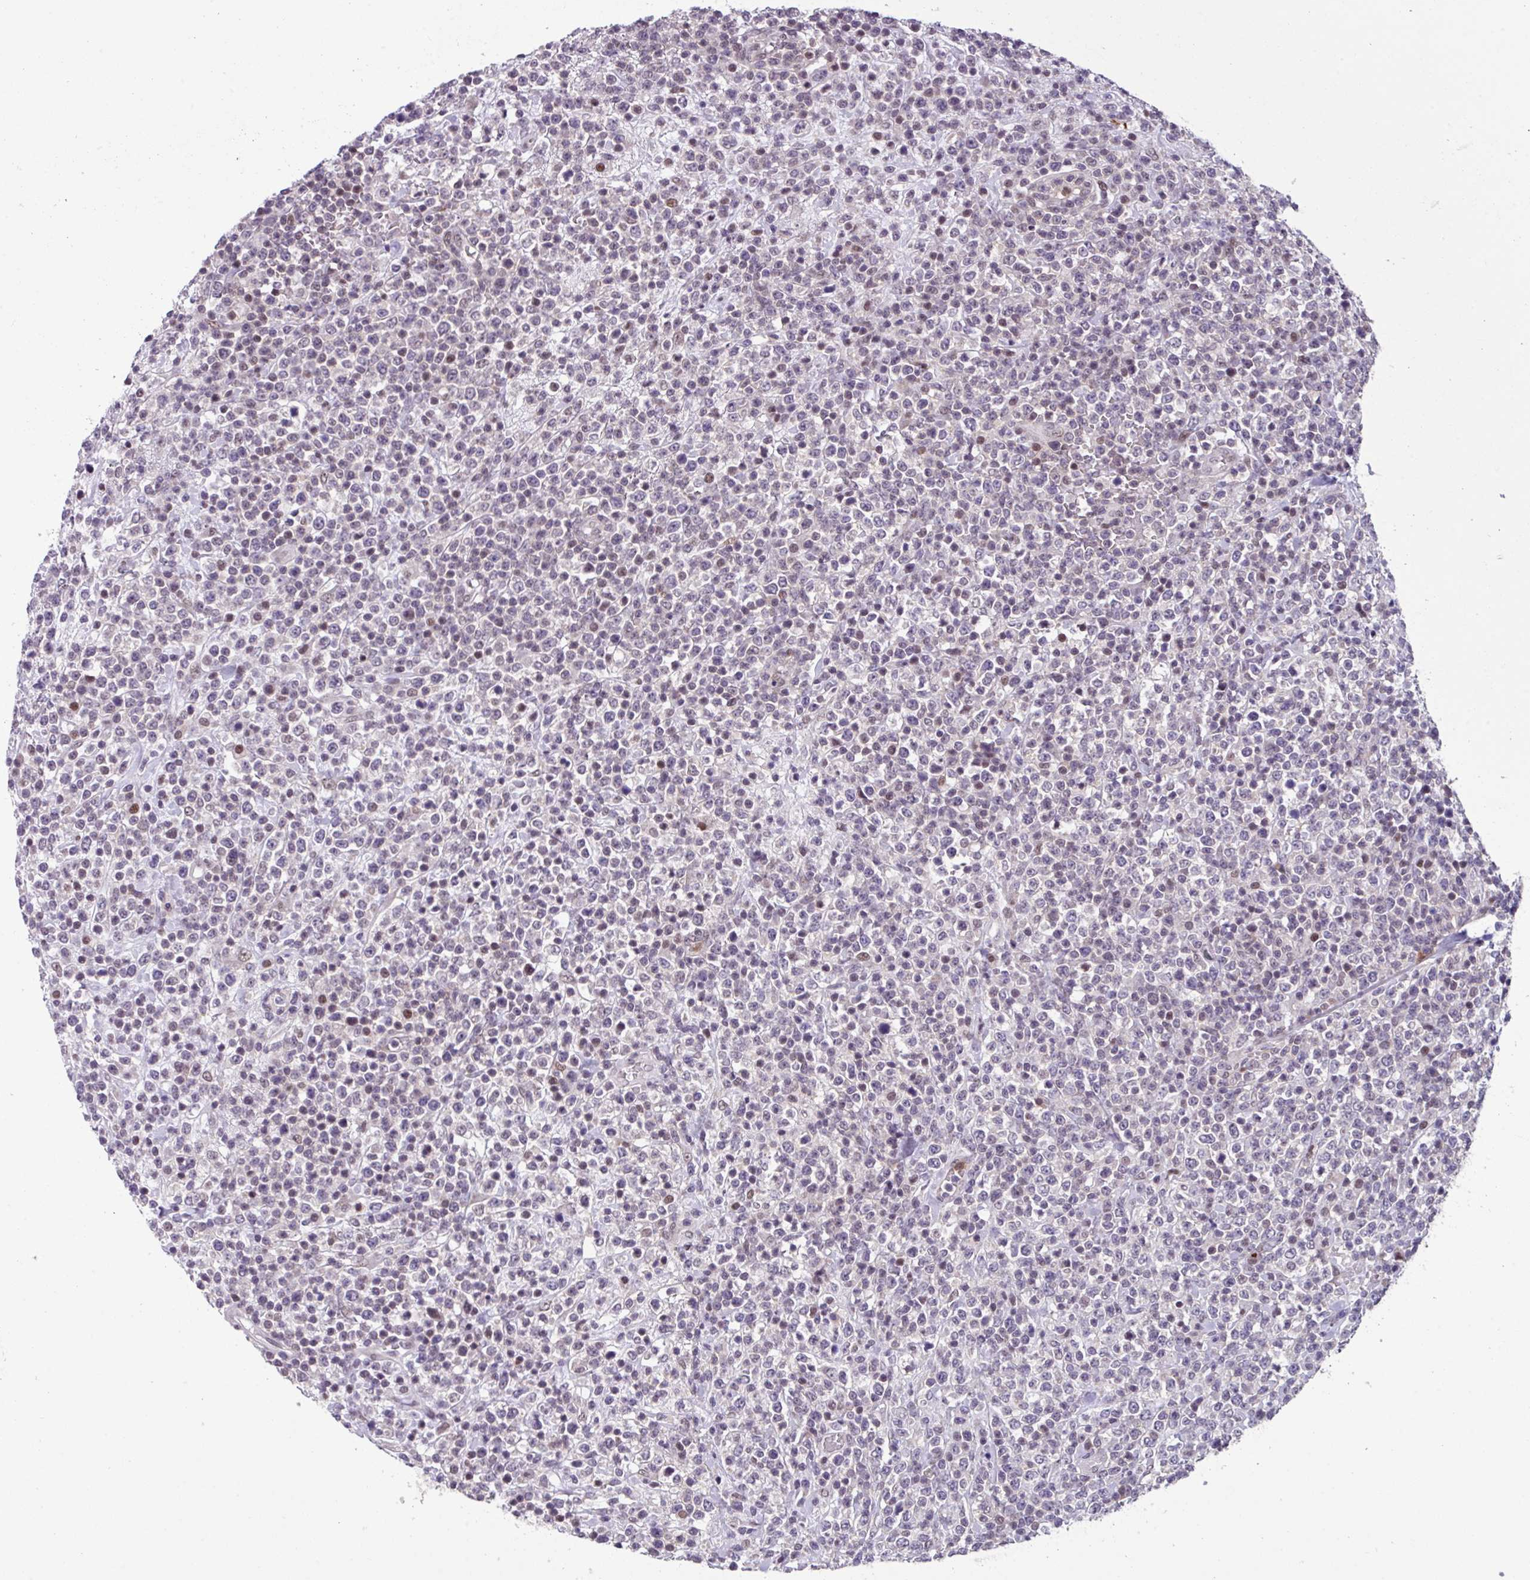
{"staining": {"intensity": "negative", "quantity": "none", "location": "none"}, "tissue": "lymphoma", "cell_type": "Tumor cells", "image_type": "cancer", "snomed": [{"axis": "morphology", "description": "Malignant lymphoma, non-Hodgkin's type, High grade"}, {"axis": "topography", "description": "Colon"}], "caption": "Tumor cells are negative for protein expression in human malignant lymphoma, non-Hodgkin's type (high-grade).", "gene": "ZFP3", "patient": {"sex": "female", "age": 53}}